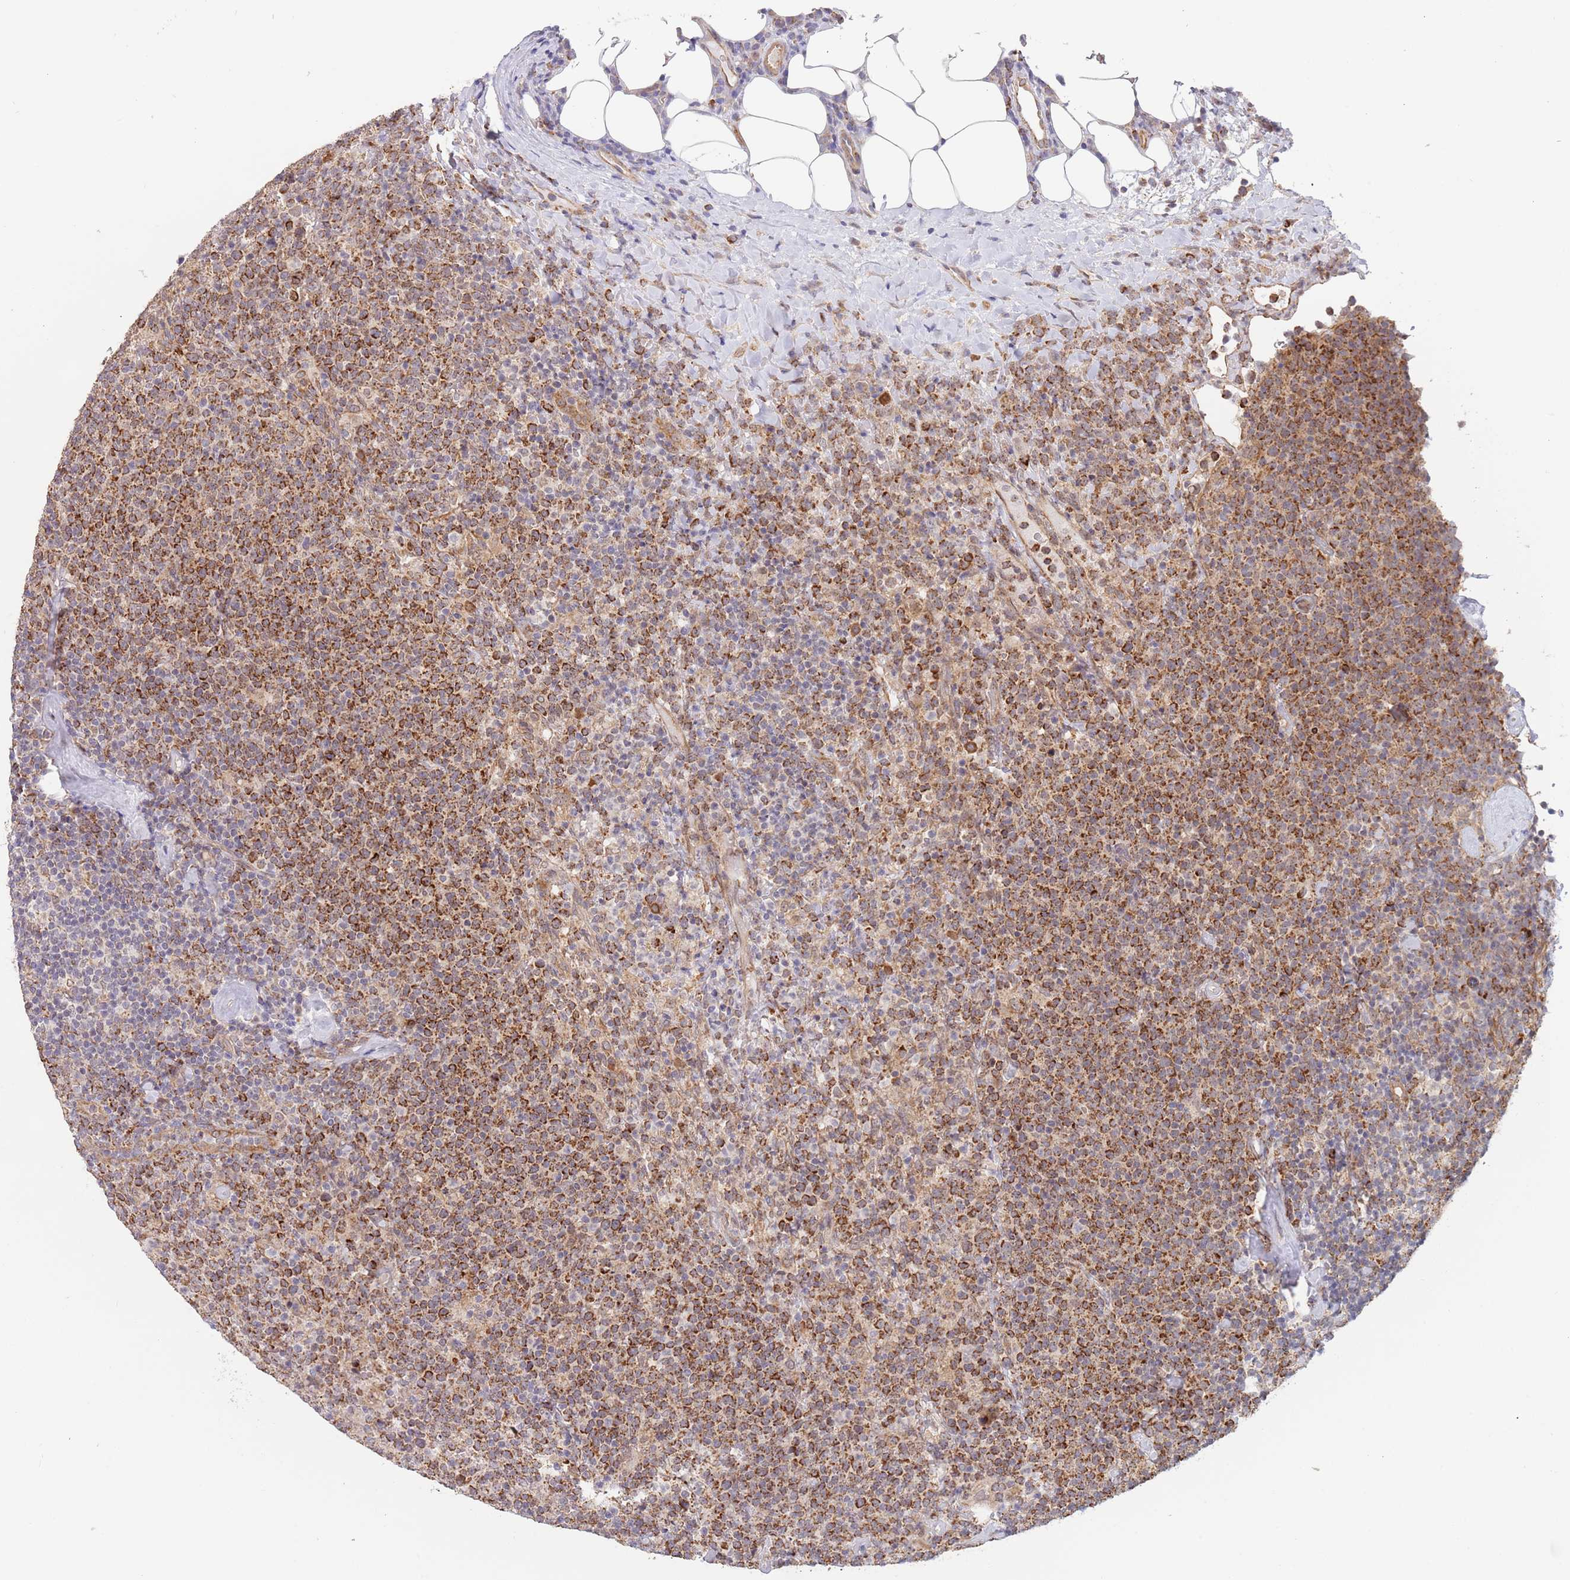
{"staining": {"intensity": "strong", "quantity": ">75%", "location": "cytoplasmic/membranous"}, "tissue": "lymphoma", "cell_type": "Tumor cells", "image_type": "cancer", "snomed": [{"axis": "morphology", "description": "Malignant lymphoma, non-Hodgkin's type, High grade"}, {"axis": "topography", "description": "Lymph node"}], "caption": "Human high-grade malignant lymphoma, non-Hodgkin's type stained for a protein (brown) shows strong cytoplasmic/membranous positive staining in approximately >75% of tumor cells.", "gene": "UQCC3", "patient": {"sex": "male", "age": 61}}